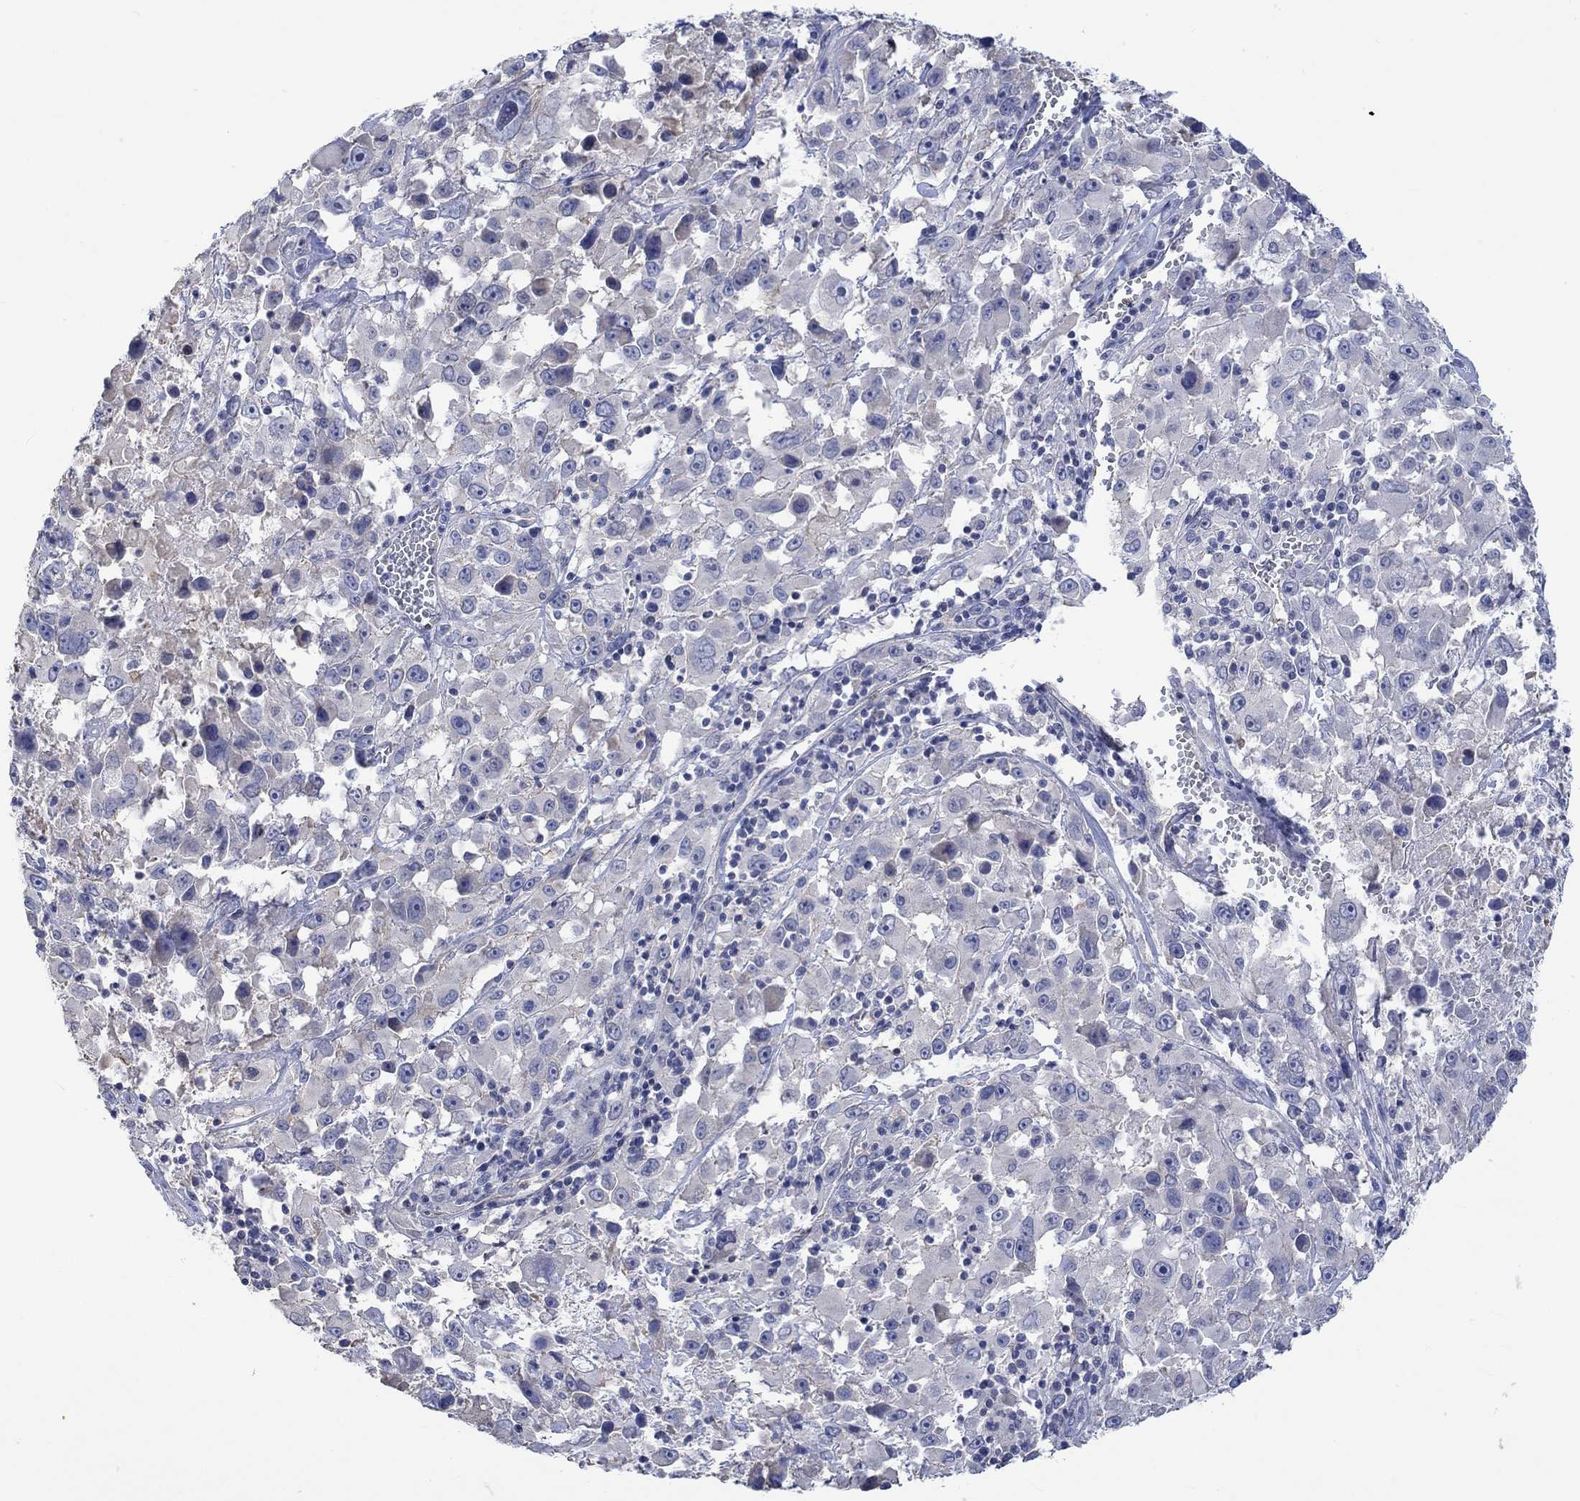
{"staining": {"intensity": "negative", "quantity": "none", "location": "none"}, "tissue": "melanoma", "cell_type": "Tumor cells", "image_type": "cancer", "snomed": [{"axis": "morphology", "description": "Malignant melanoma, Metastatic site"}, {"axis": "topography", "description": "Lymph node"}], "caption": "This histopathology image is of malignant melanoma (metastatic site) stained with immunohistochemistry to label a protein in brown with the nuclei are counter-stained blue. There is no staining in tumor cells.", "gene": "AGRP", "patient": {"sex": "male", "age": 50}}